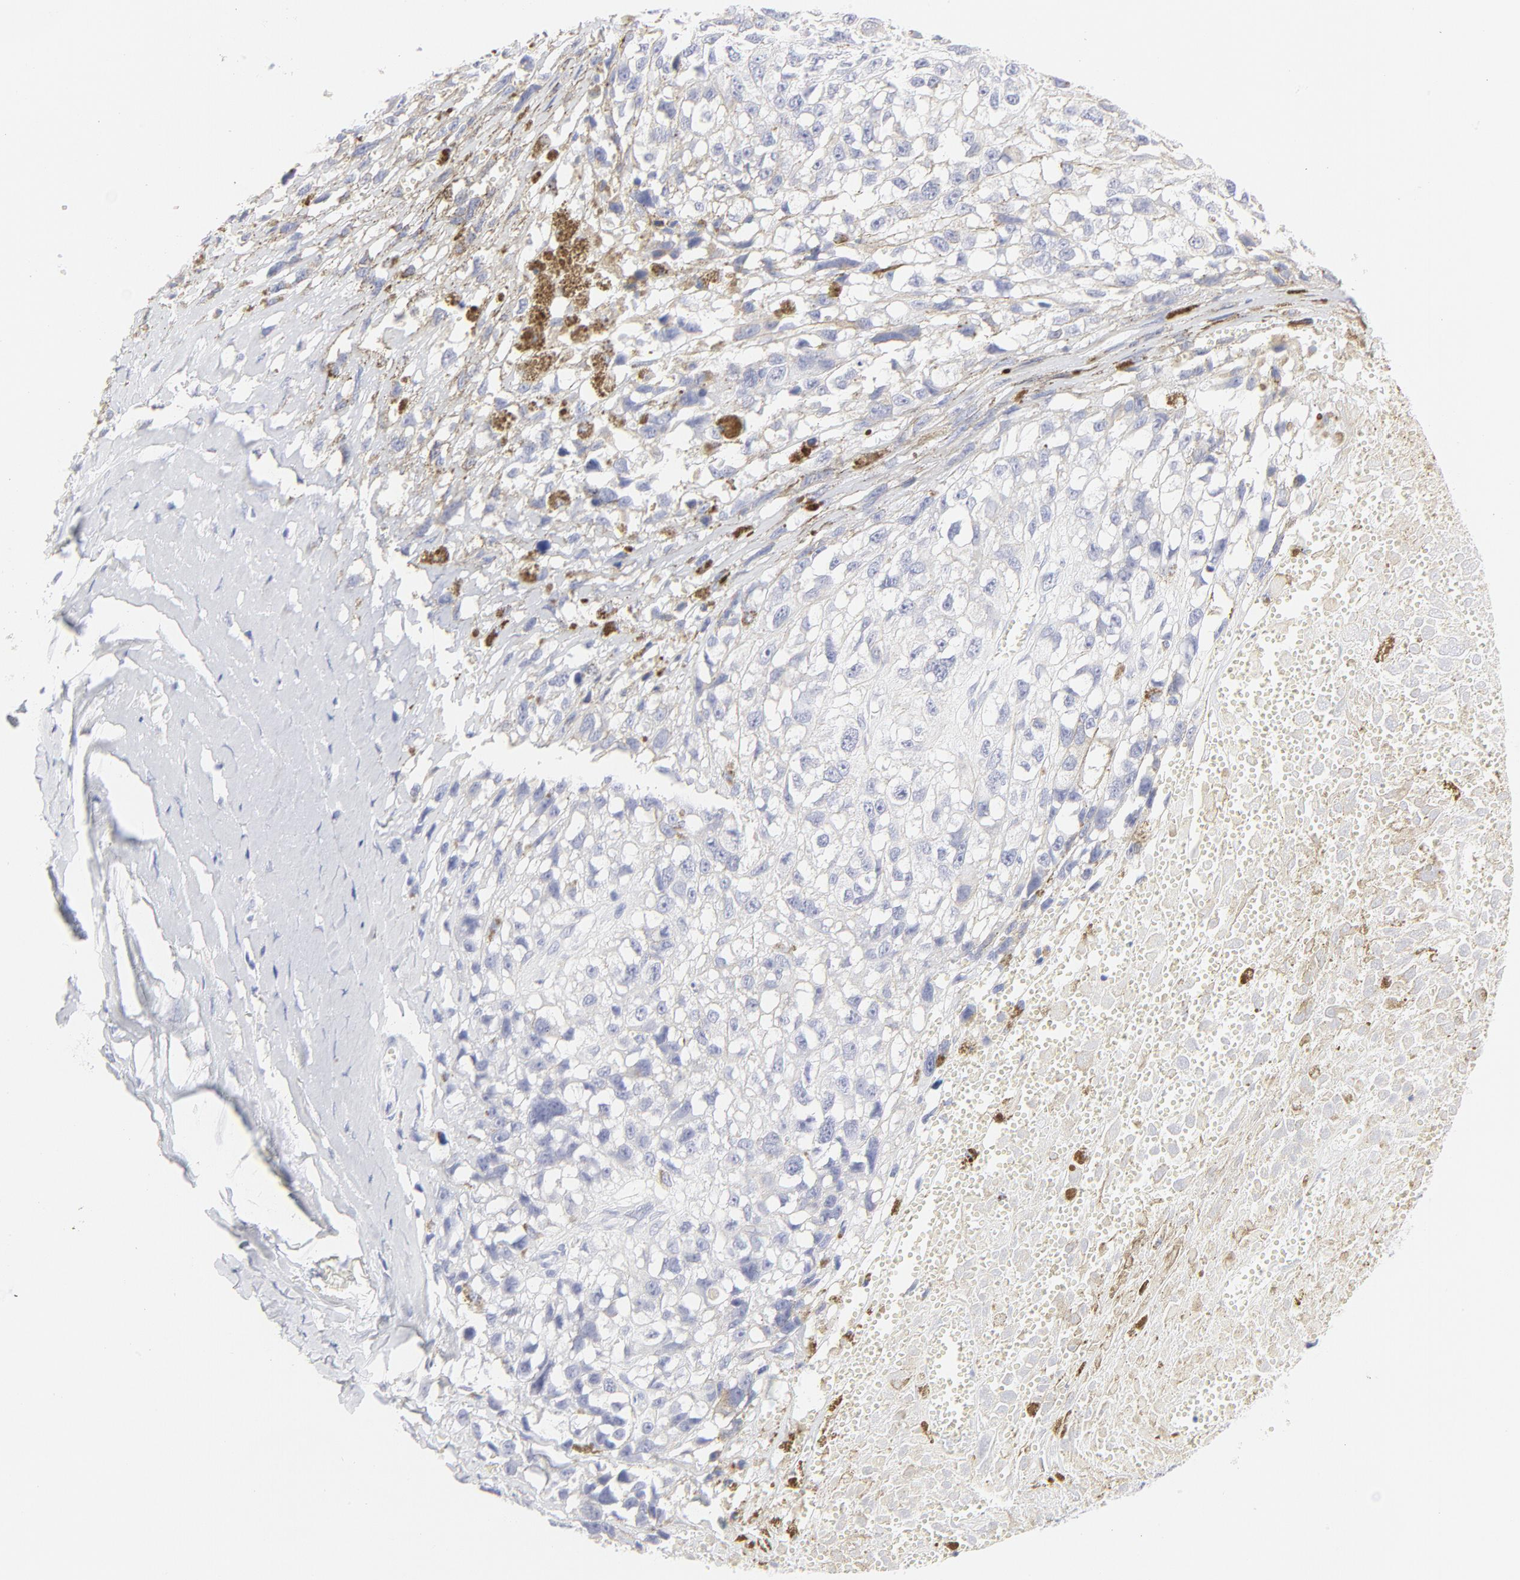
{"staining": {"intensity": "negative", "quantity": "none", "location": "none"}, "tissue": "melanoma", "cell_type": "Tumor cells", "image_type": "cancer", "snomed": [{"axis": "morphology", "description": "Malignant melanoma, Metastatic site"}, {"axis": "topography", "description": "Lymph node"}], "caption": "Melanoma stained for a protein using IHC demonstrates no positivity tumor cells.", "gene": "ELF3", "patient": {"sex": "male", "age": 59}}